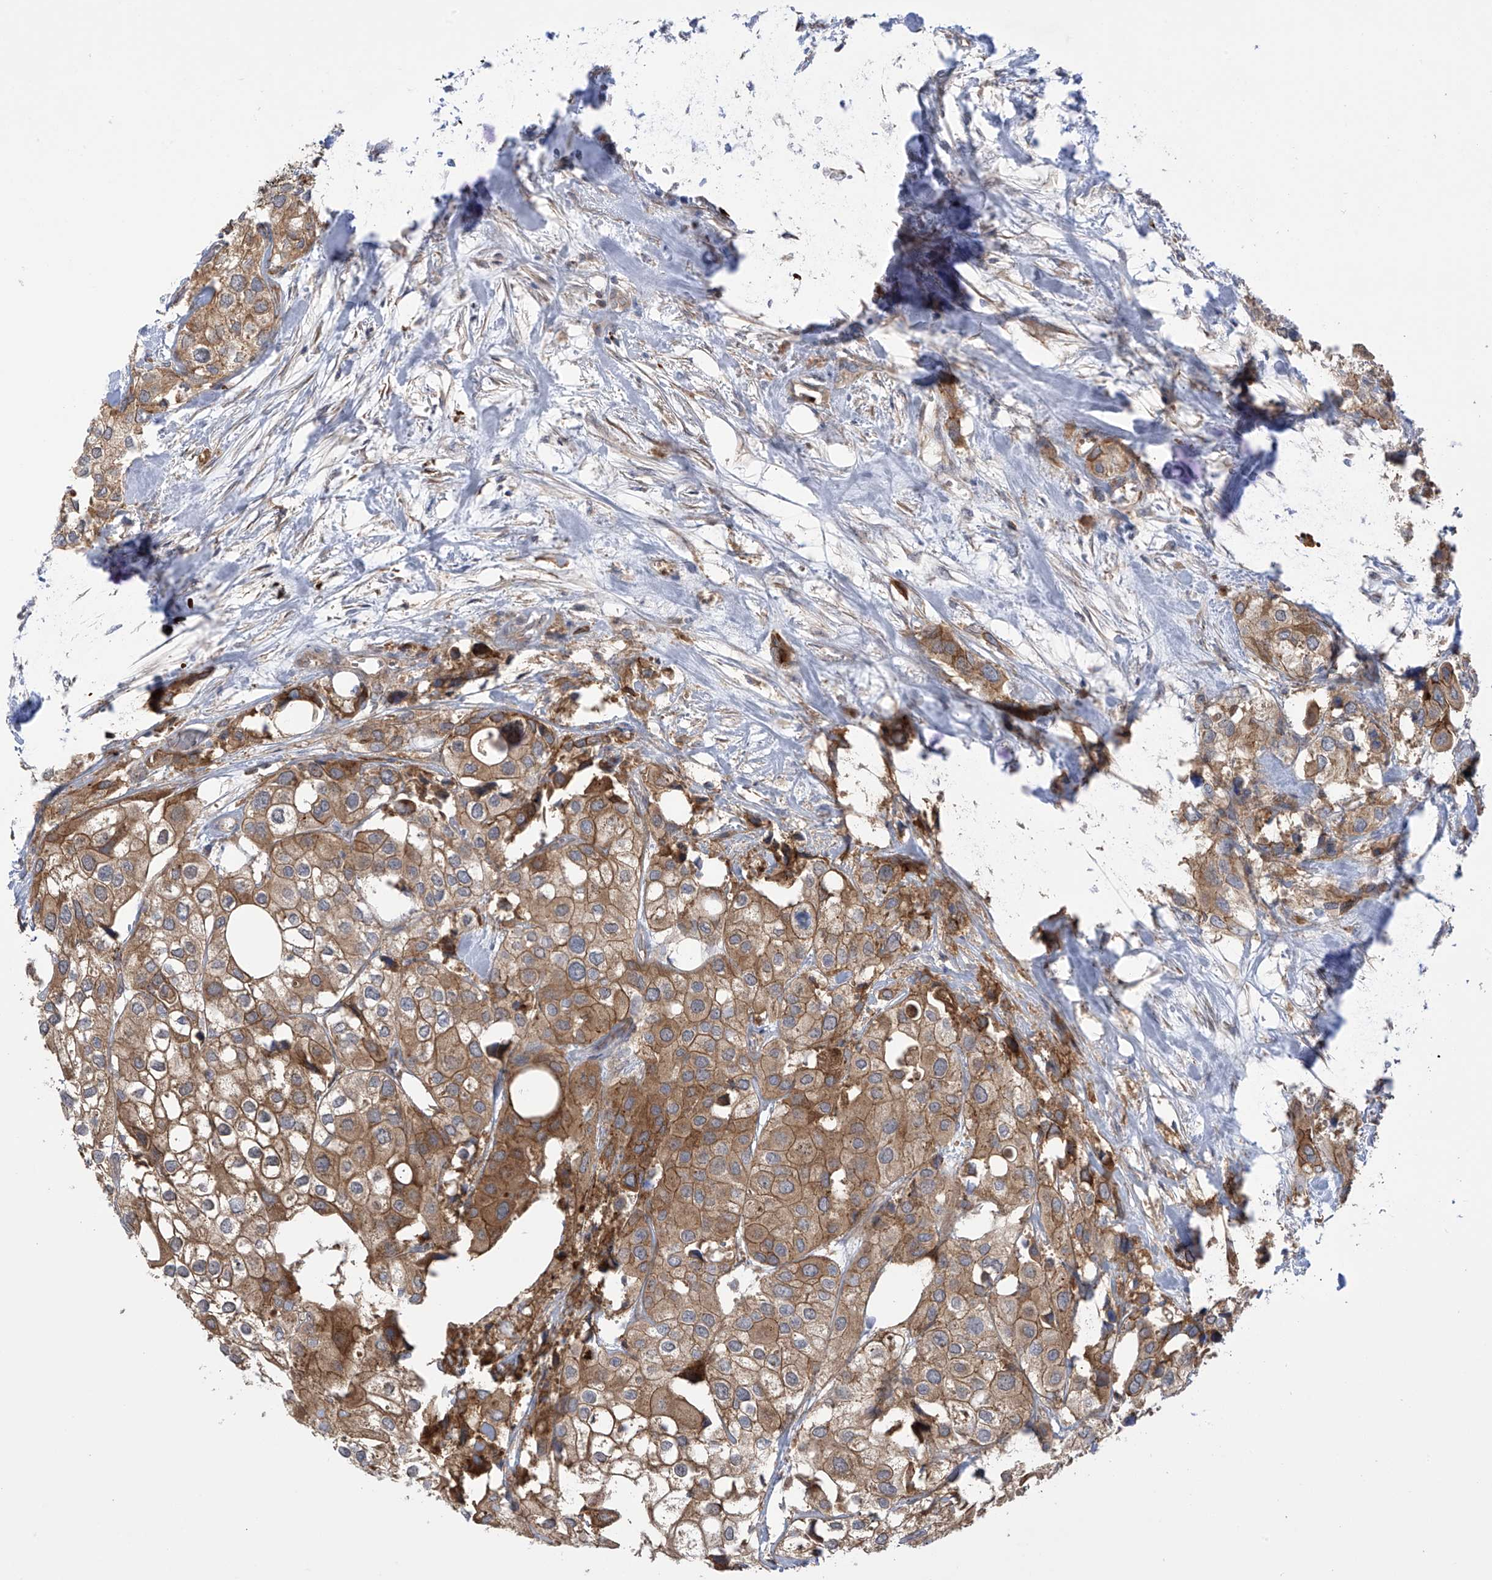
{"staining": {"intensity": "moderate", "quantity": ">75%", "location": "cytoplasmic/membranous"}, "tissue": "urothelial cancer", "cell_type": "Tumor cells", "image_type": "cancer", "snomed": [{"axis": "morphology", "description": "Urothelial carcinoma, High grade"}, {"axis": "topography", "description": "Urinary bladder"}], "caption": "DAB (3,3'-diaminobenzidine) immunohistochemical staining of human urothelial cancer reveals moderate cytoplasmic/membranous protein positivity in about >75% of tumor cells.", "gene": "KIAA1522", "patient": {"sex": "male", "age": 64}}